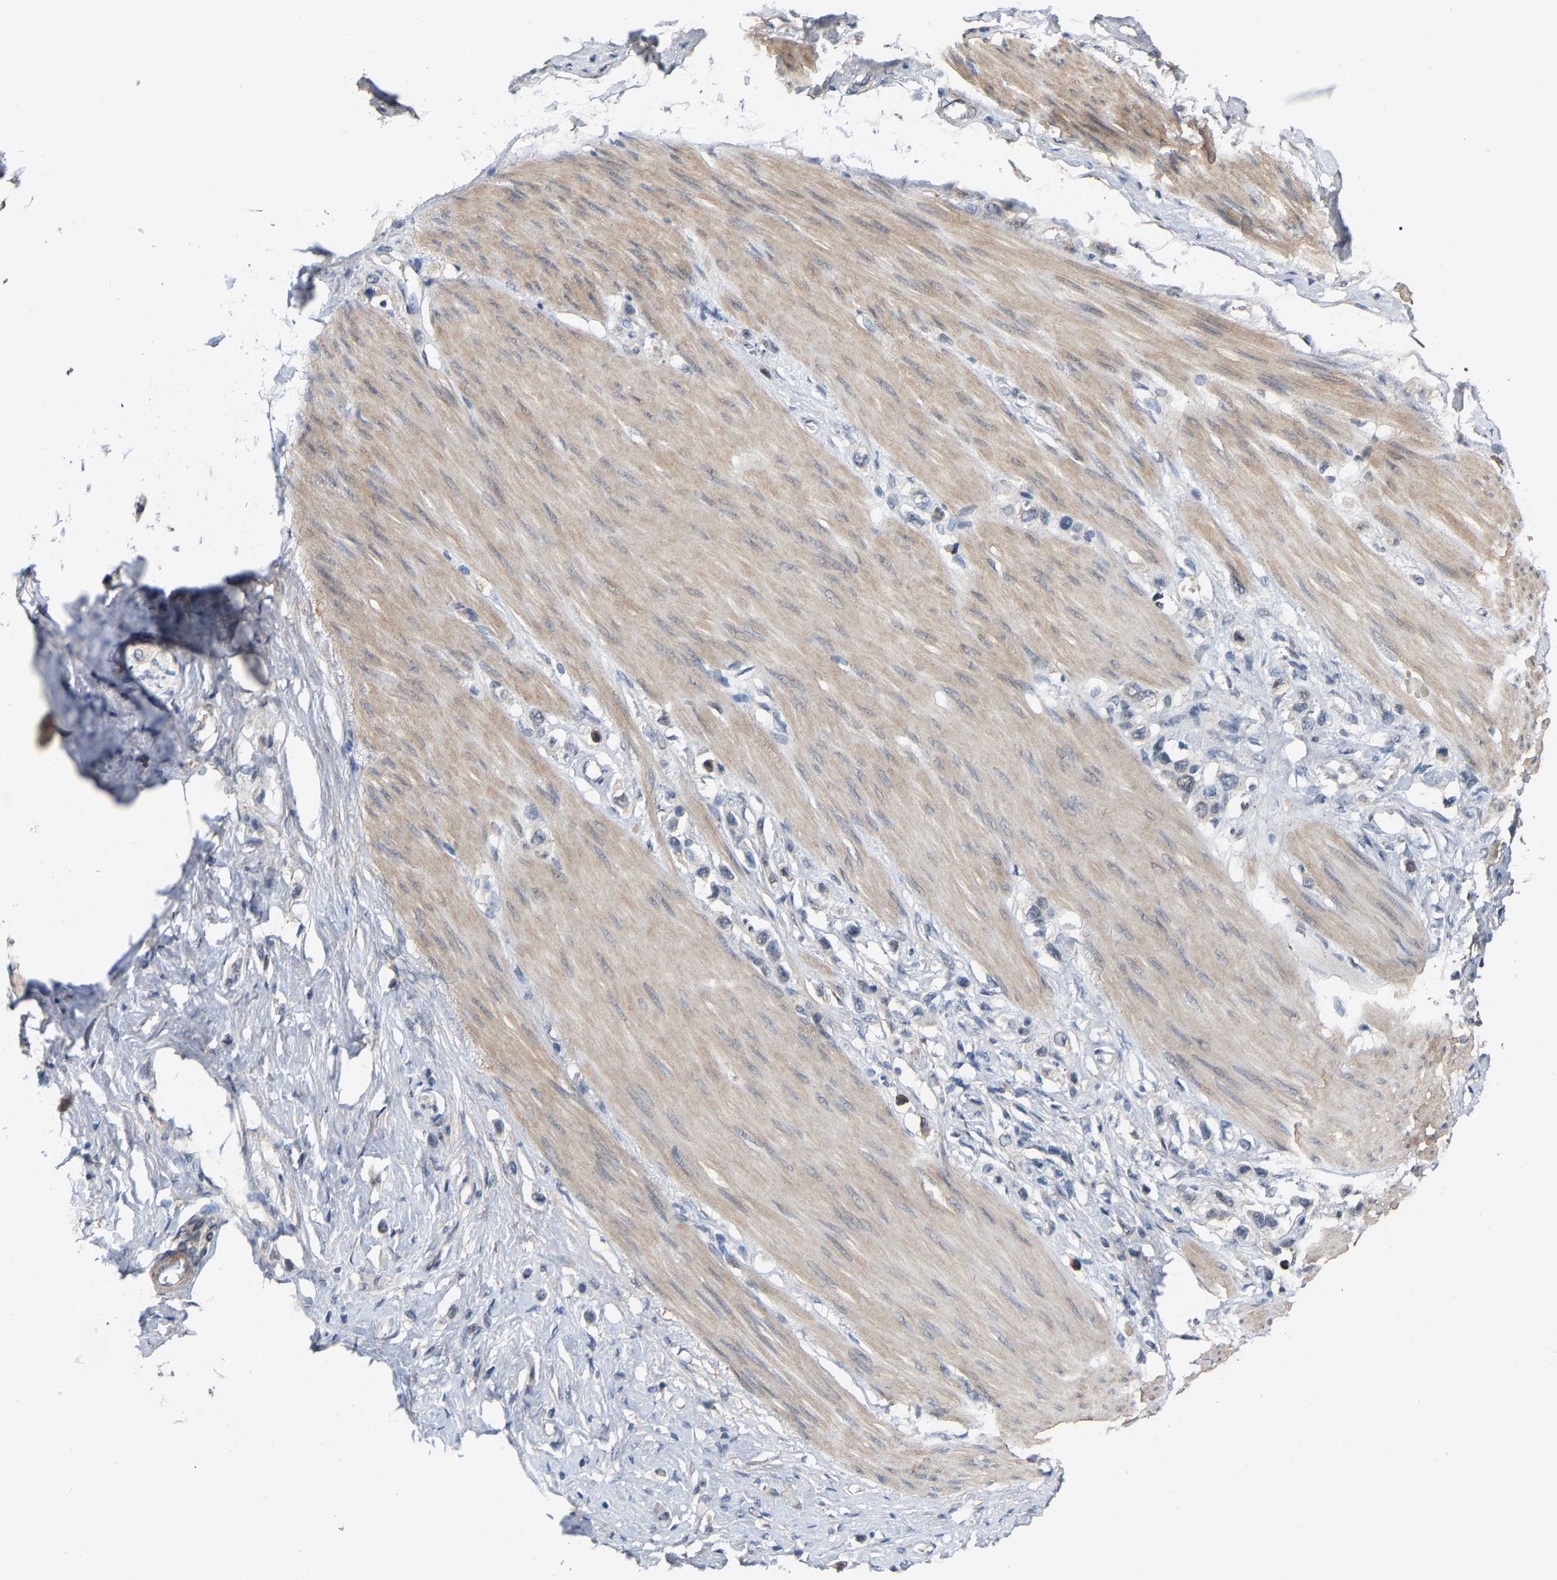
{"staining": {"intensity": "weak", "quantity": "<25%", "location": "cytoplasmic/membranous"}, "tissue": "stomach cancer", "cell_type": "Tumor cells", "image_type": "cancer", "snomed": [{"axis": "morphology", "description": "Adenocarcinoma, NOS"}, {"axis": "topography", "description": "Stomach"}], "caption": "High power microscopy micrograph of an IHC histopathology image of stomach cancer (adenocarcinoma), revealing no significant positivity in tumor cells.", "gene": "RUVBL1", "patient": {"sex": "female", "age": 65}}